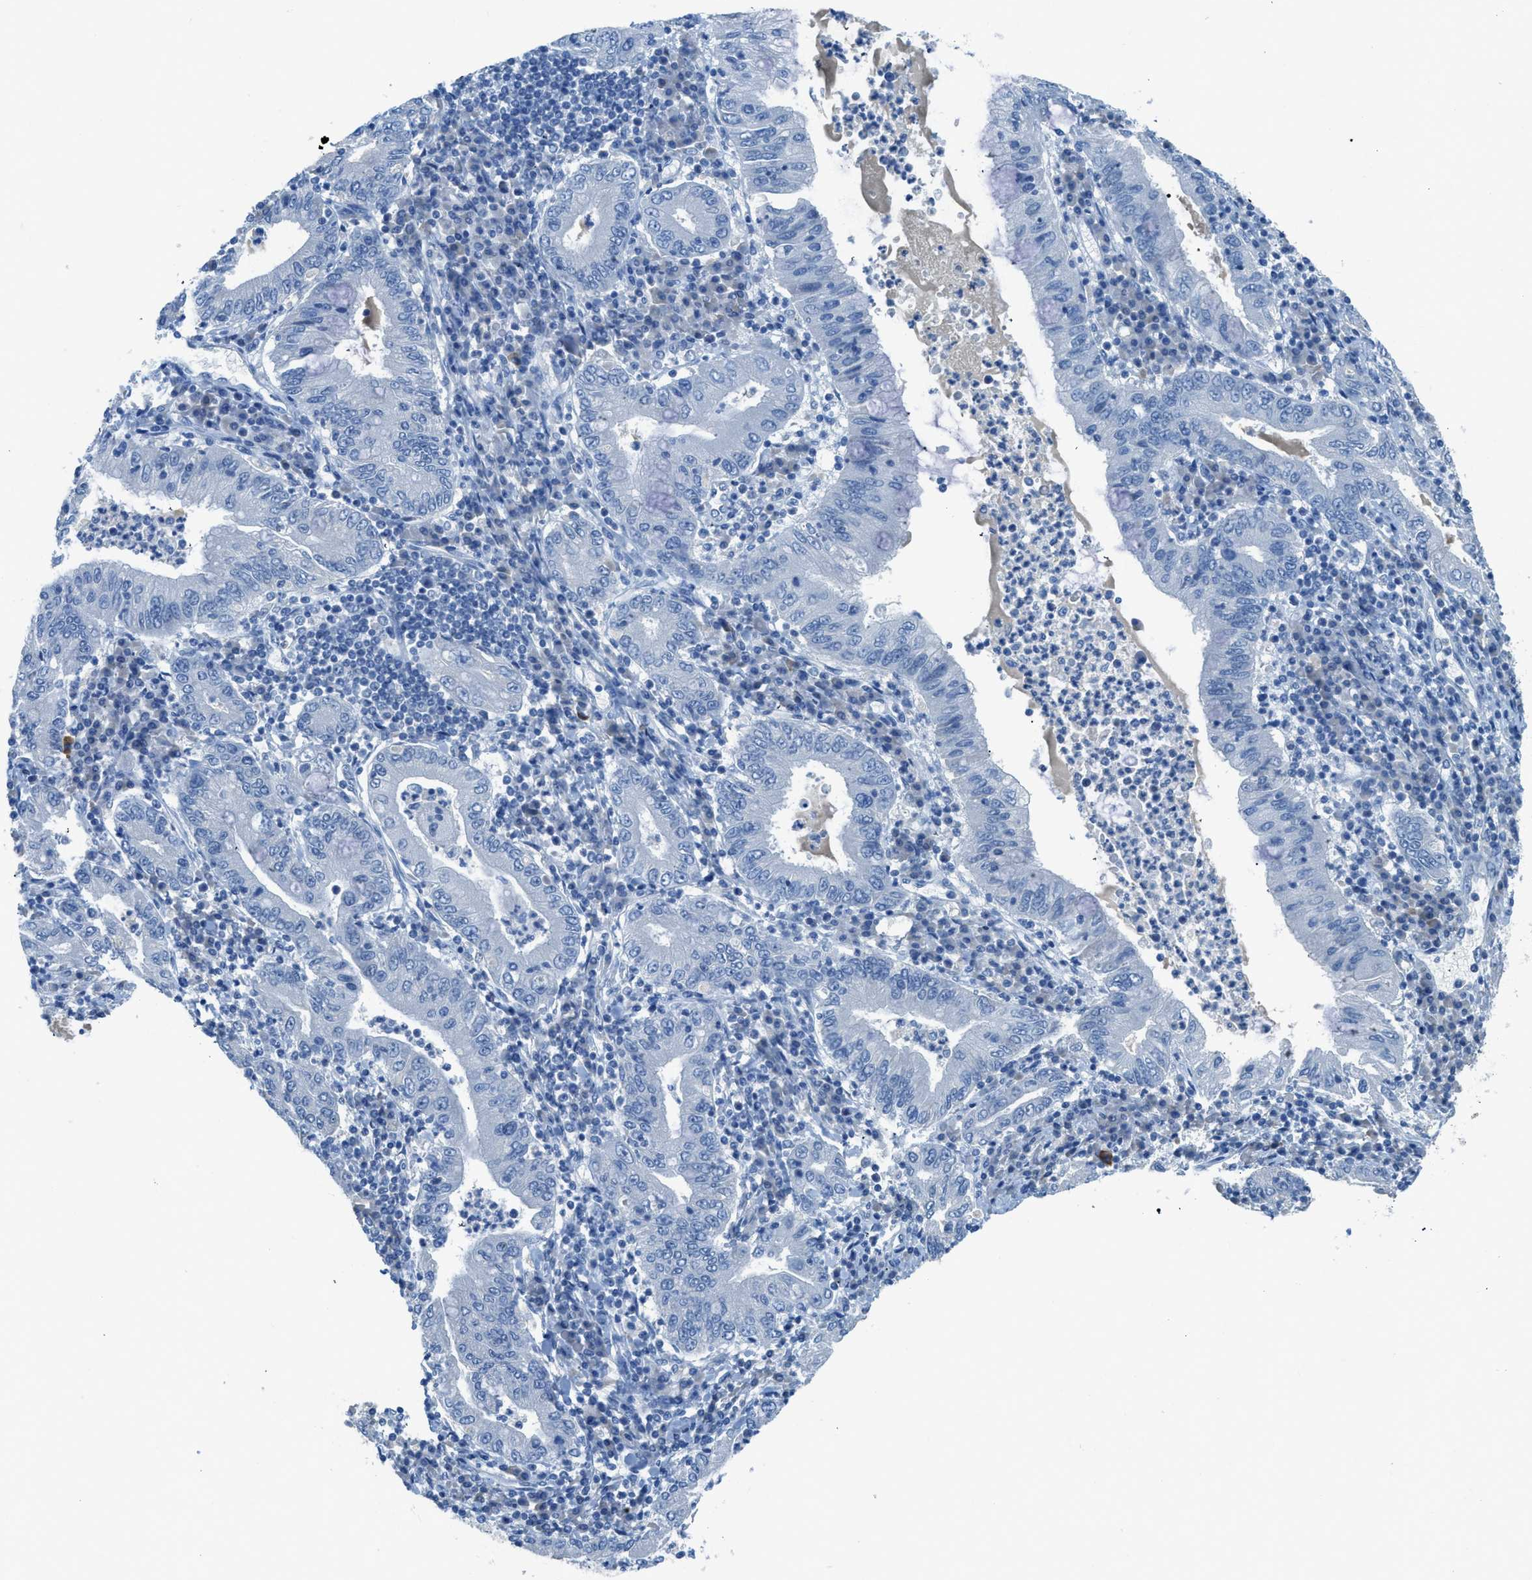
{"staining": {"intensity": "negative", "quantity": "none", "location": "none"}, "tissue": "stomach cancer", "cell_type": "Tumor cells", "image_type": "cancer", "snomed": [{"axis": "morphology", "description": "Normal tissue, NOS"}, {"axis": "morphology", "description": "Adenocarcinoma, NOS"}, {"axis": "topography", "description": "Esophagus"}, {"axis": "topography", "description": "Stomach, upper"}, {"axis": "topography", "description": "Peripheral nerve tissue"}], "caption": "Tumor cells show no significant expression in stomach cancer (adenocarcinoma). (Stains: DAB IHC with hematoxylin counter stain, Microscopy: brightfield microscopy at high magnification).", "gene": "ACAN", "patient": {"sex": "male", "age": 62}}